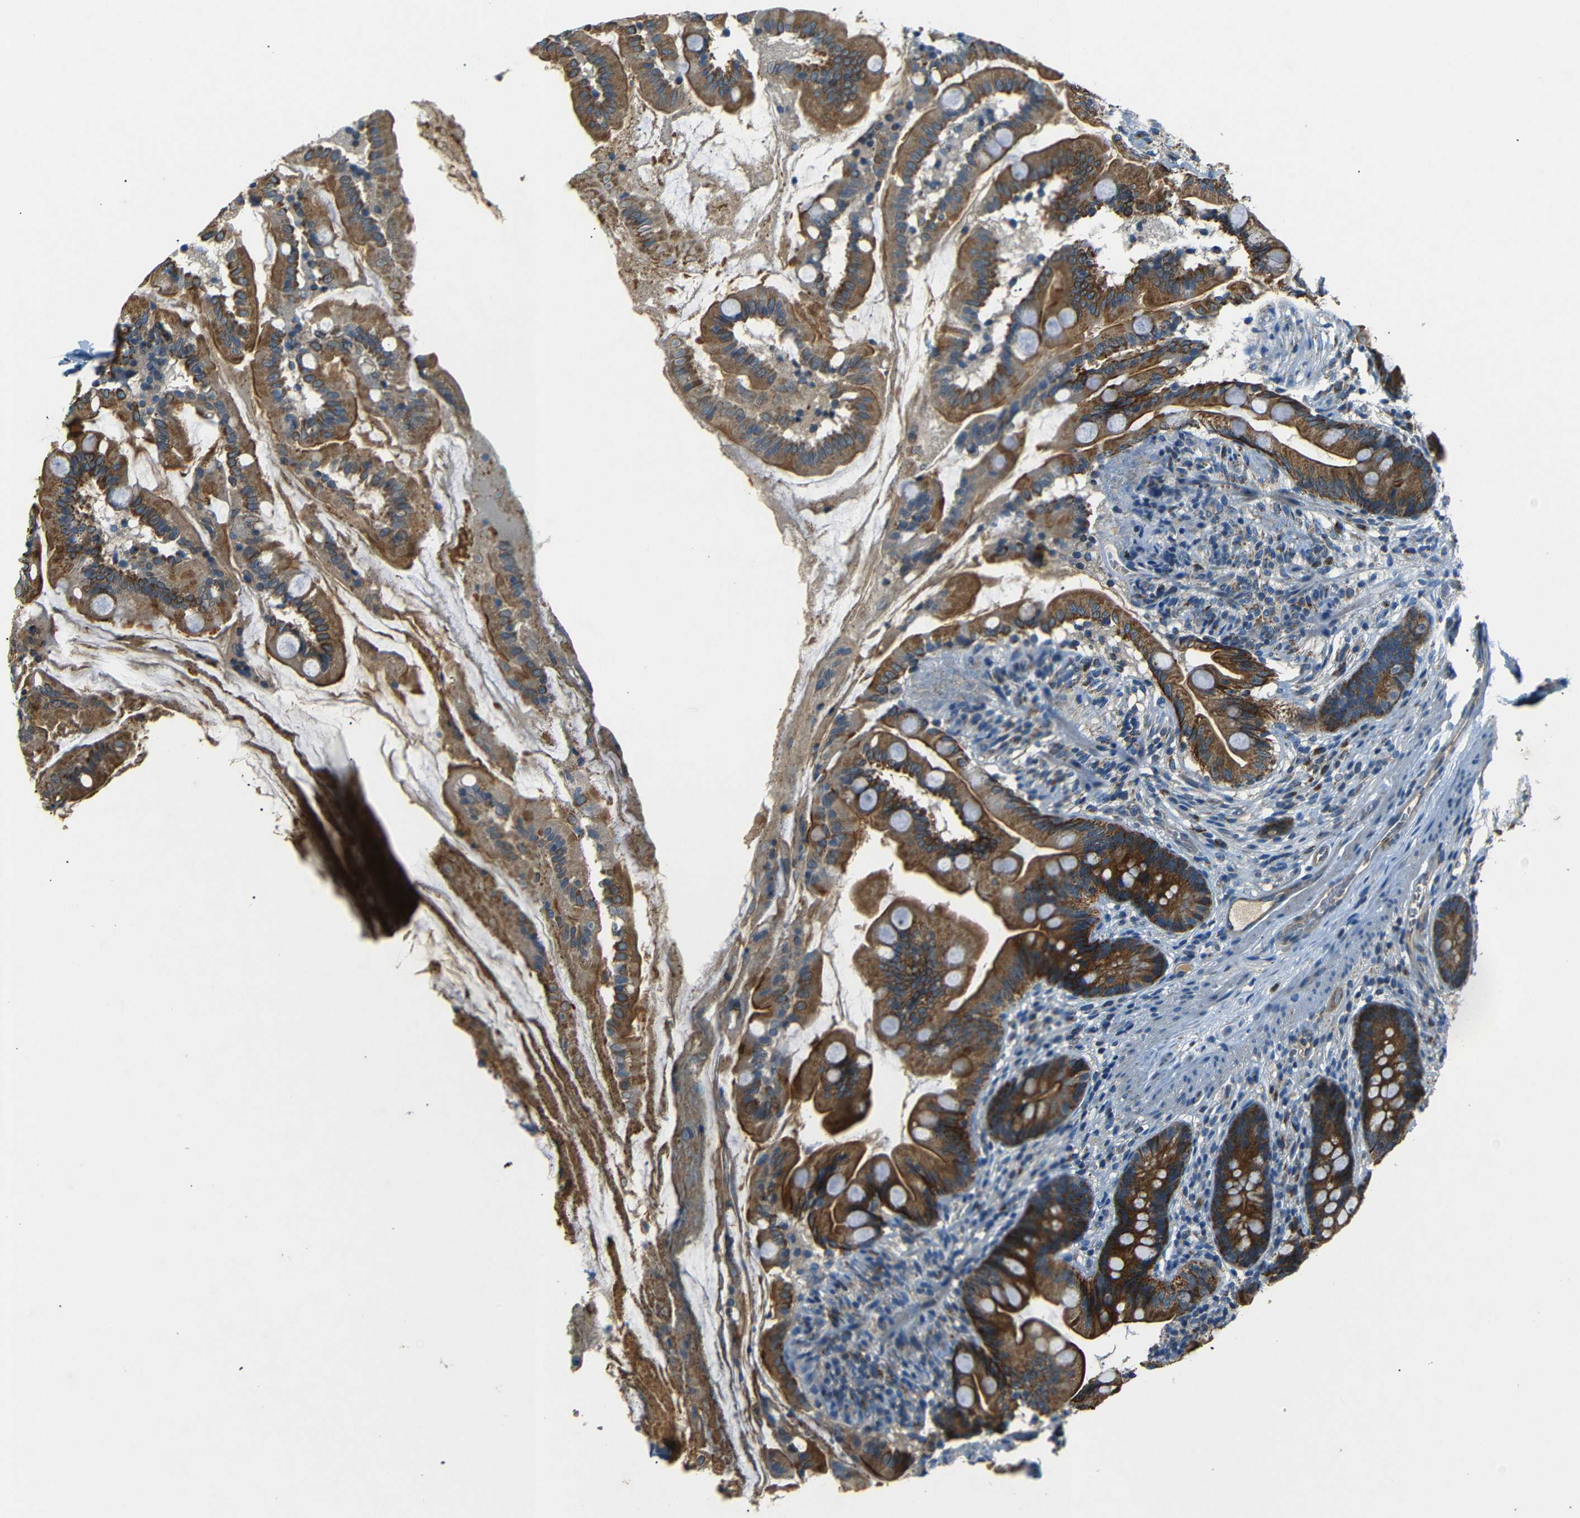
{"staining": {"intensity": "strong", "quantity": ">75%", "location": "cytoplasmic/membranous"}, "tissue": "small intestine", "cell_type": "Glandular cells", "image_type": "normal", "snomed": [{"axis": "morphology", "description": "Normal tissue, NOS"}, {"axis": "topography", "description": "Small intestine"}], "caption": "This micrograph reveals IHC staining of benign human small intestine, with high strong cytoplasmic/membranous positivity in approximately >75% of glandular cells.", "gene": "NETO2", "patient": {"sex": "female", "age": 56}}